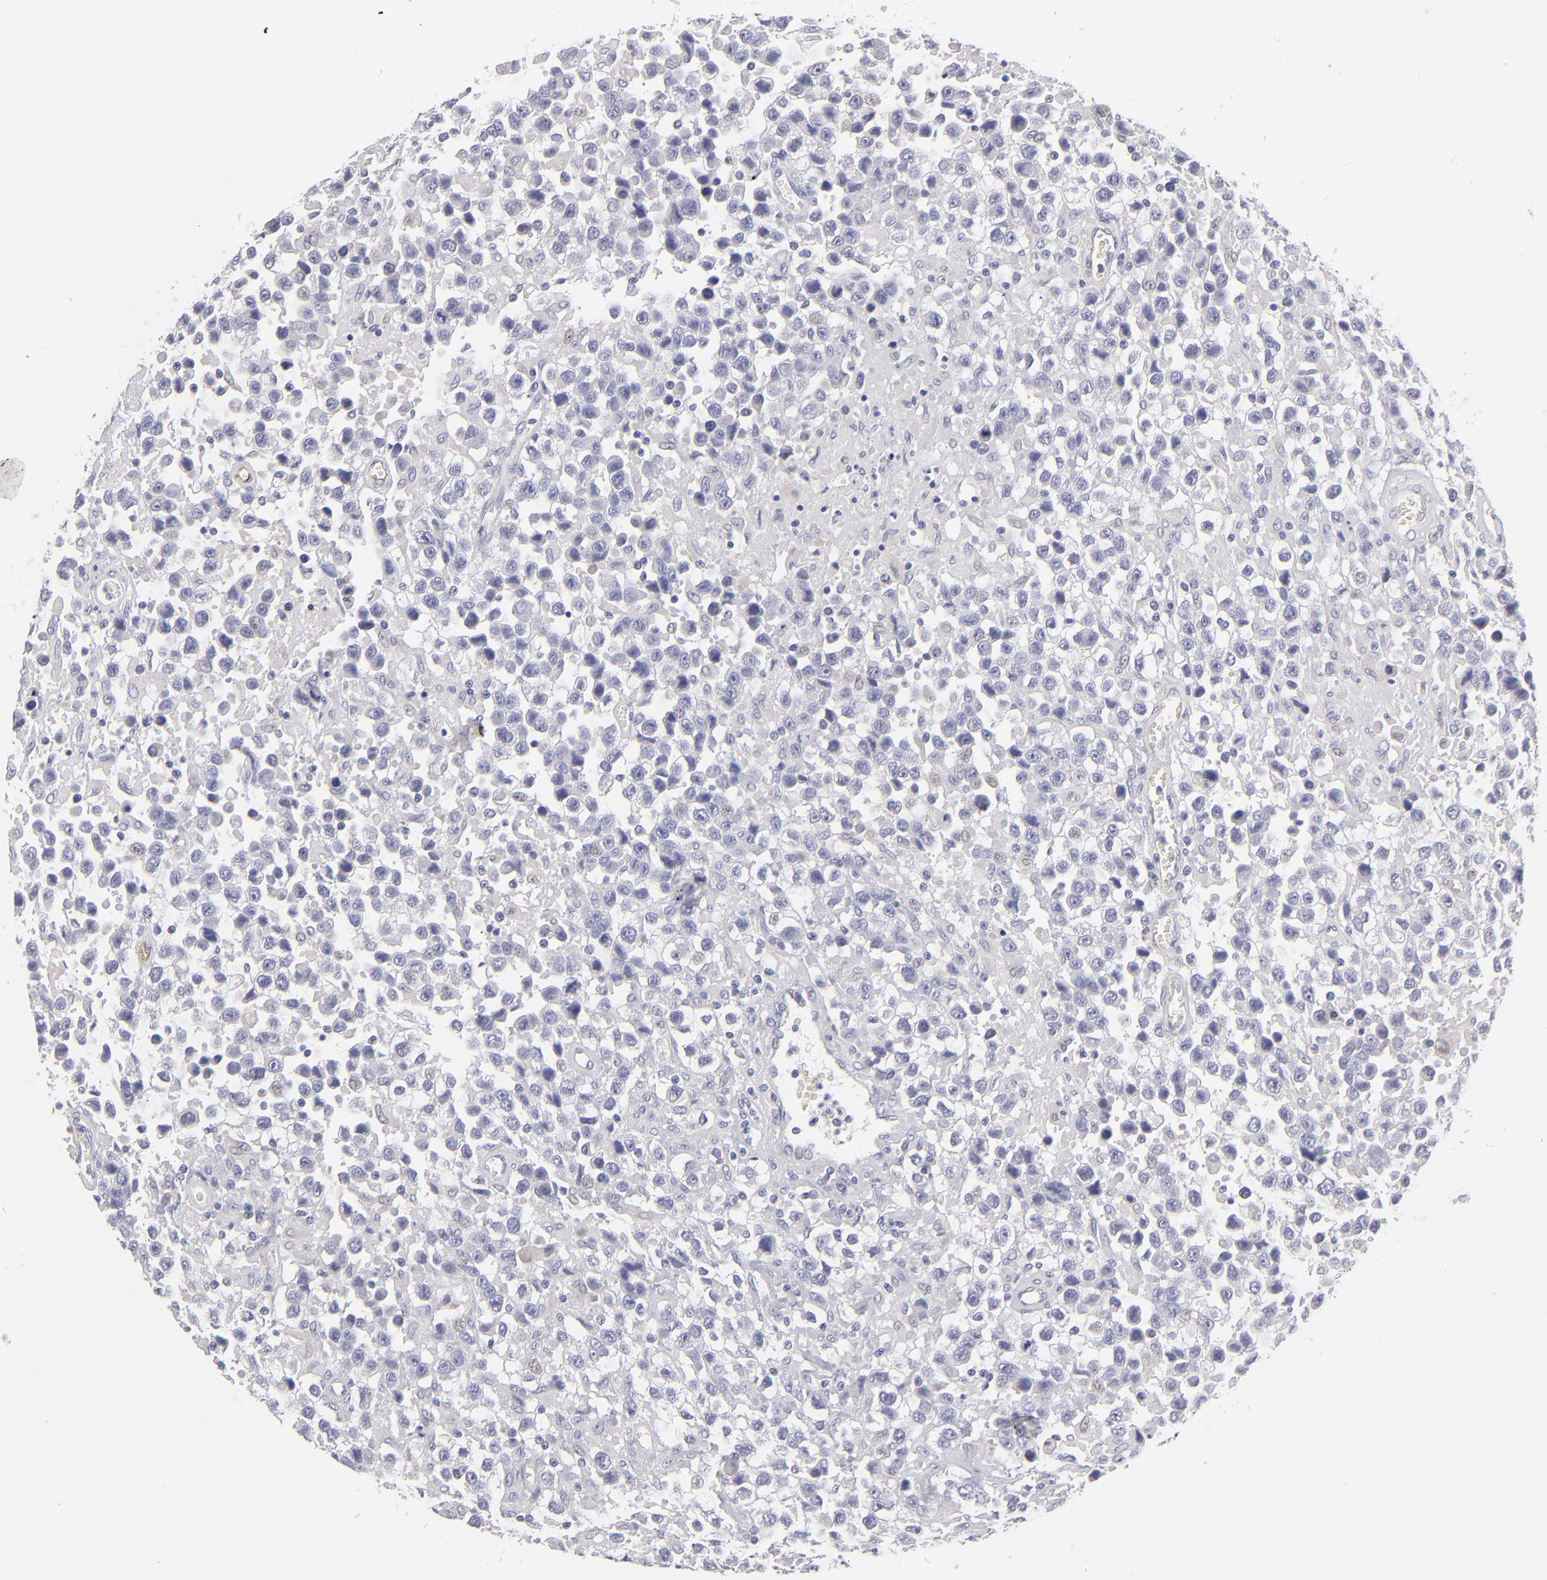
{"staining": {"intensity": "negative", "quantity": "none", "location": "none"}, "tissue": "testis cancer", "cell_type": "Tumor cells", "image_type": "cancer", "snomed": [{"axis": "morphology", "description": "Seminoma, NOS"}, {"axis": "topography", "description": "Testis"}], "caption": "Tumor cells are negative for protein expression in human testis seminoma.", "gene": "PLVAP", "patient": {"sex": "male", "age": 43}}